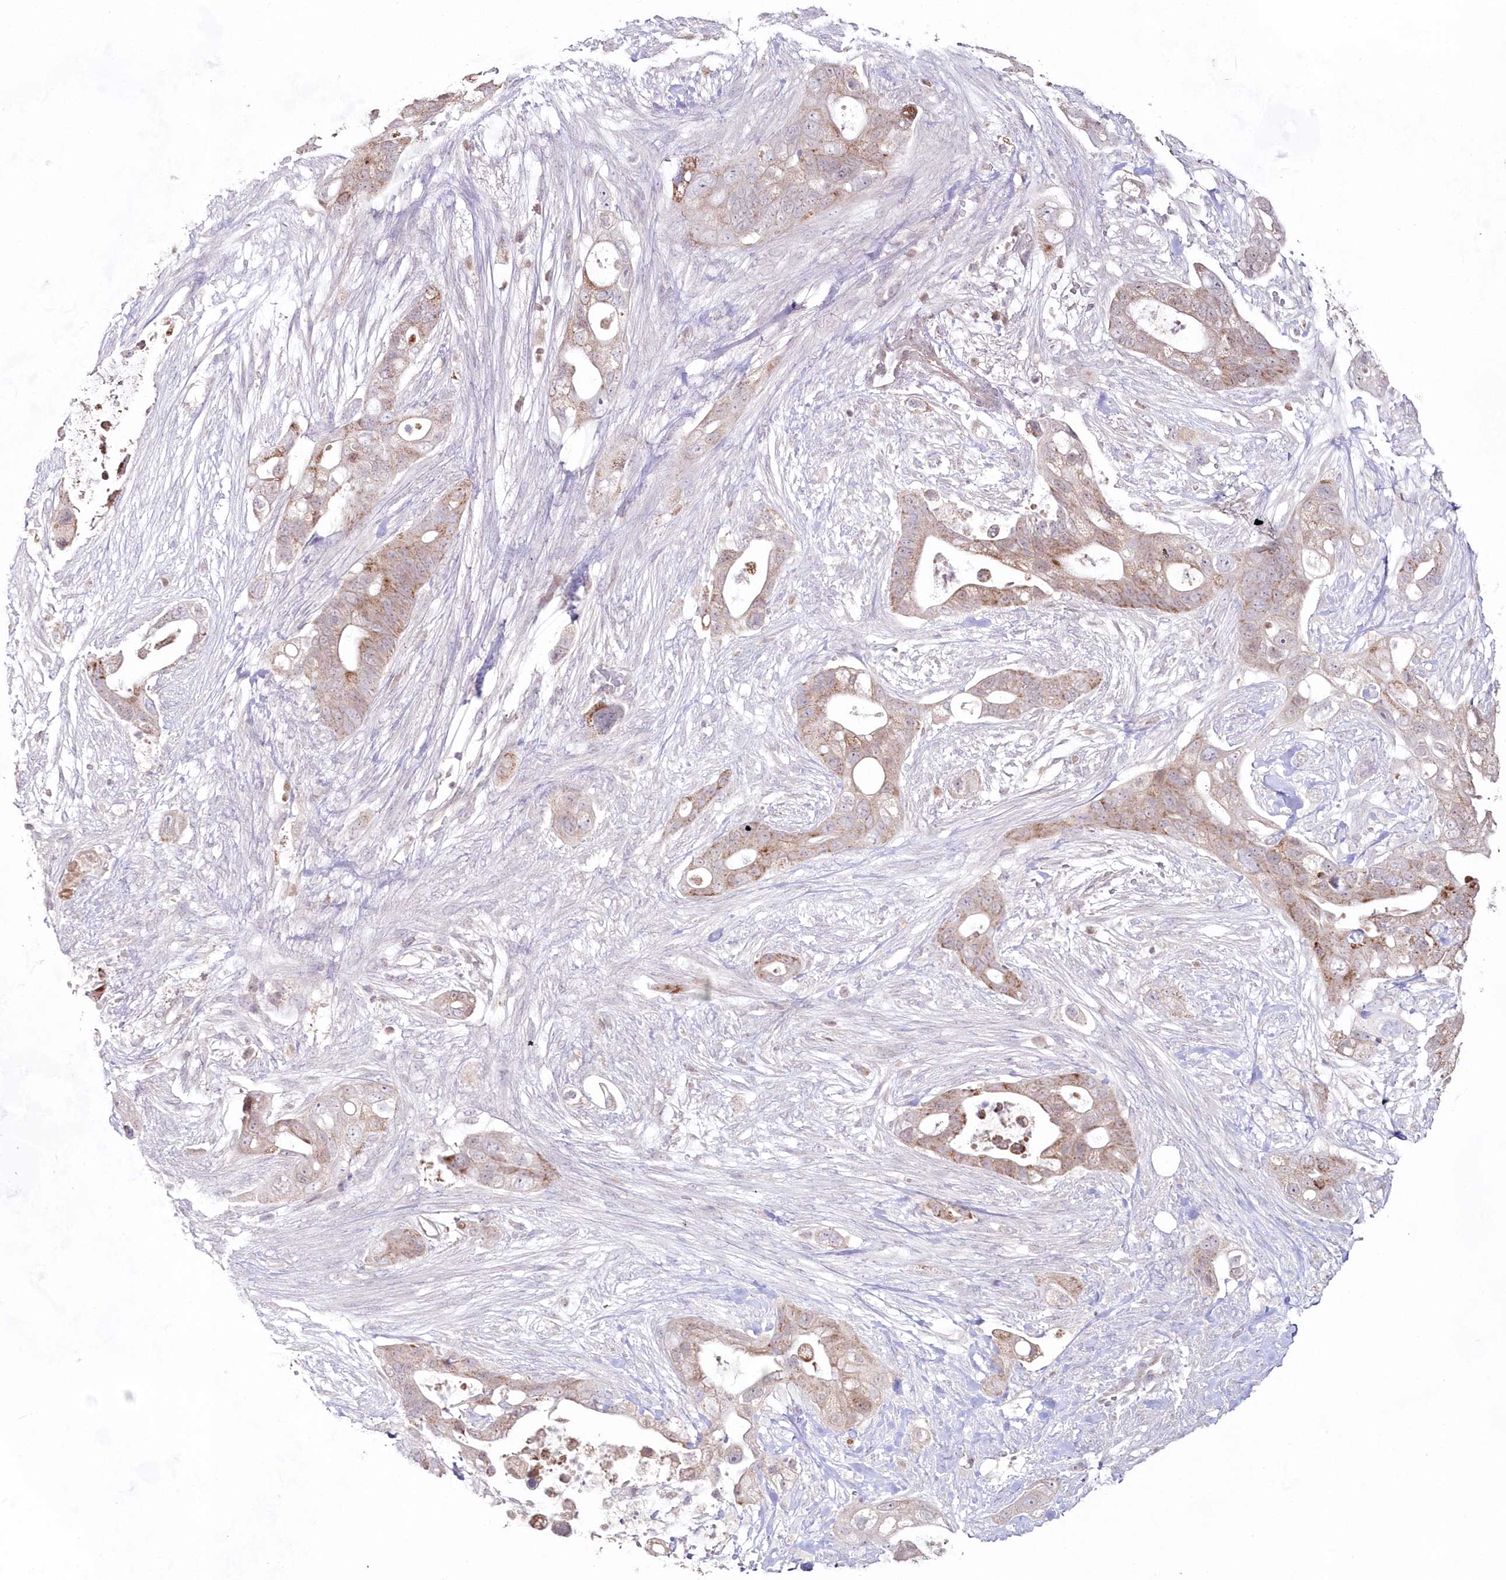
{"staining": {"intensity": "weak", "quantity": "25%-75%", "location": "cytoplasmic/membranous"}, "tissue": "pancreatic cancer", "cell_type": "Tumor cells", "image_type": "cancer", "snomed": [{"axis": "morphology", "description": "Adenocarcinoma, NOS"}, {"axis": "topography", "description": "Pancreas"}], "caption": "A micrograph showing weak cytoplasmic/membranous positivity in approximately 25%-75% of tumor cells in pancreatic cancer, as visualized by brown immunohistochemical staining.", "gene": "IMPA1", "patient": {"sex": "male", "age": 53}}